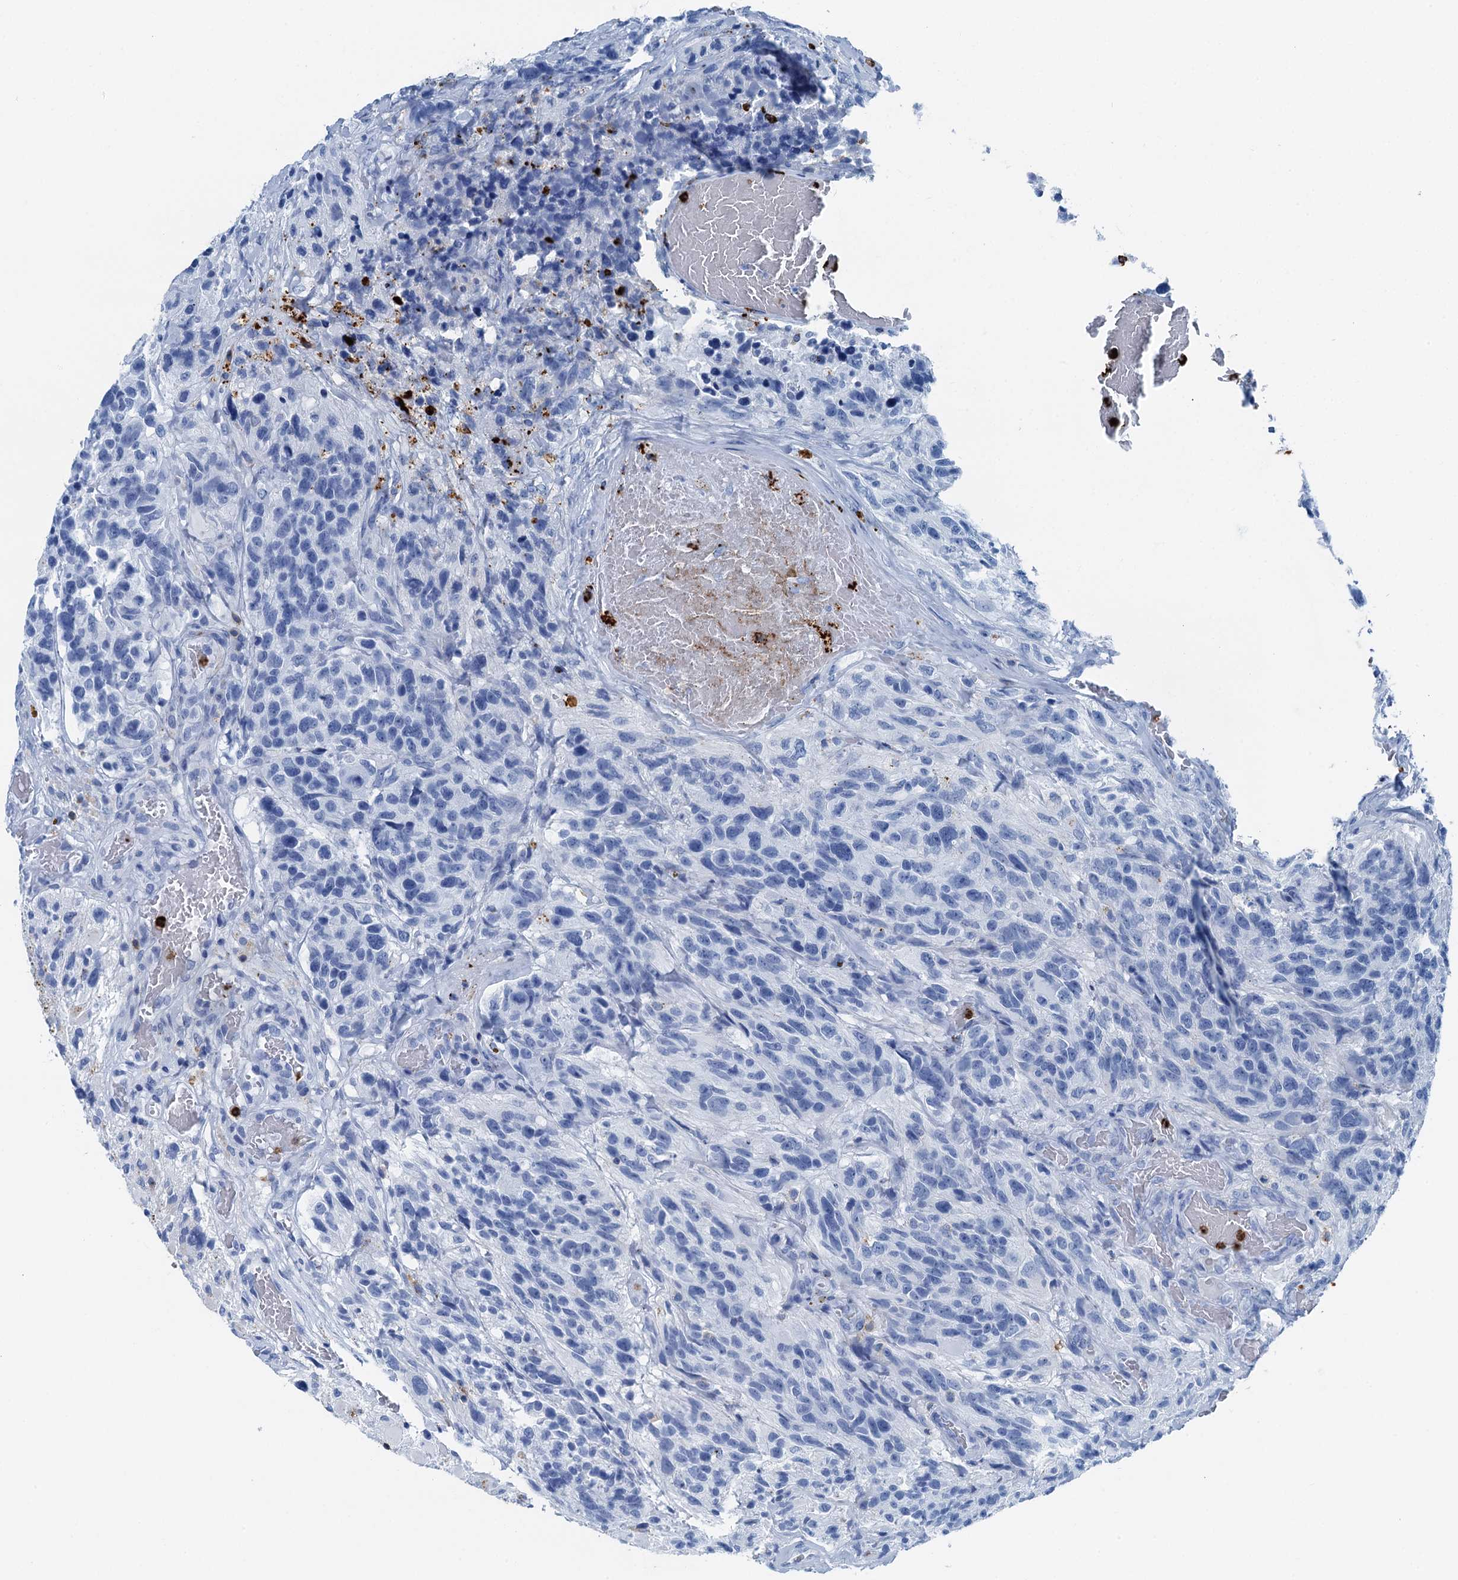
{"staining": {"intensity": "negative", "quantity": "none", "location": "none"}, "tissue": "glioma", "cell_type": "Tumor cells", "image_type": "cancer", "snomed": [{"axis": "morphology", "description": "Glioma, malignant, High grade"}, {"axis": "topography", "description": "Brain"}], "caption": "High magnification brightfield microscopy of malignant glioma (high-grade) stained with DAB (3,3'-diaminobenzidine) (brown) and counterstained with hematoxylin (blue): tumor cells show no significant positivity.", "gene": "PLAC8", "patient": {"sex": "male", "age": 69}}